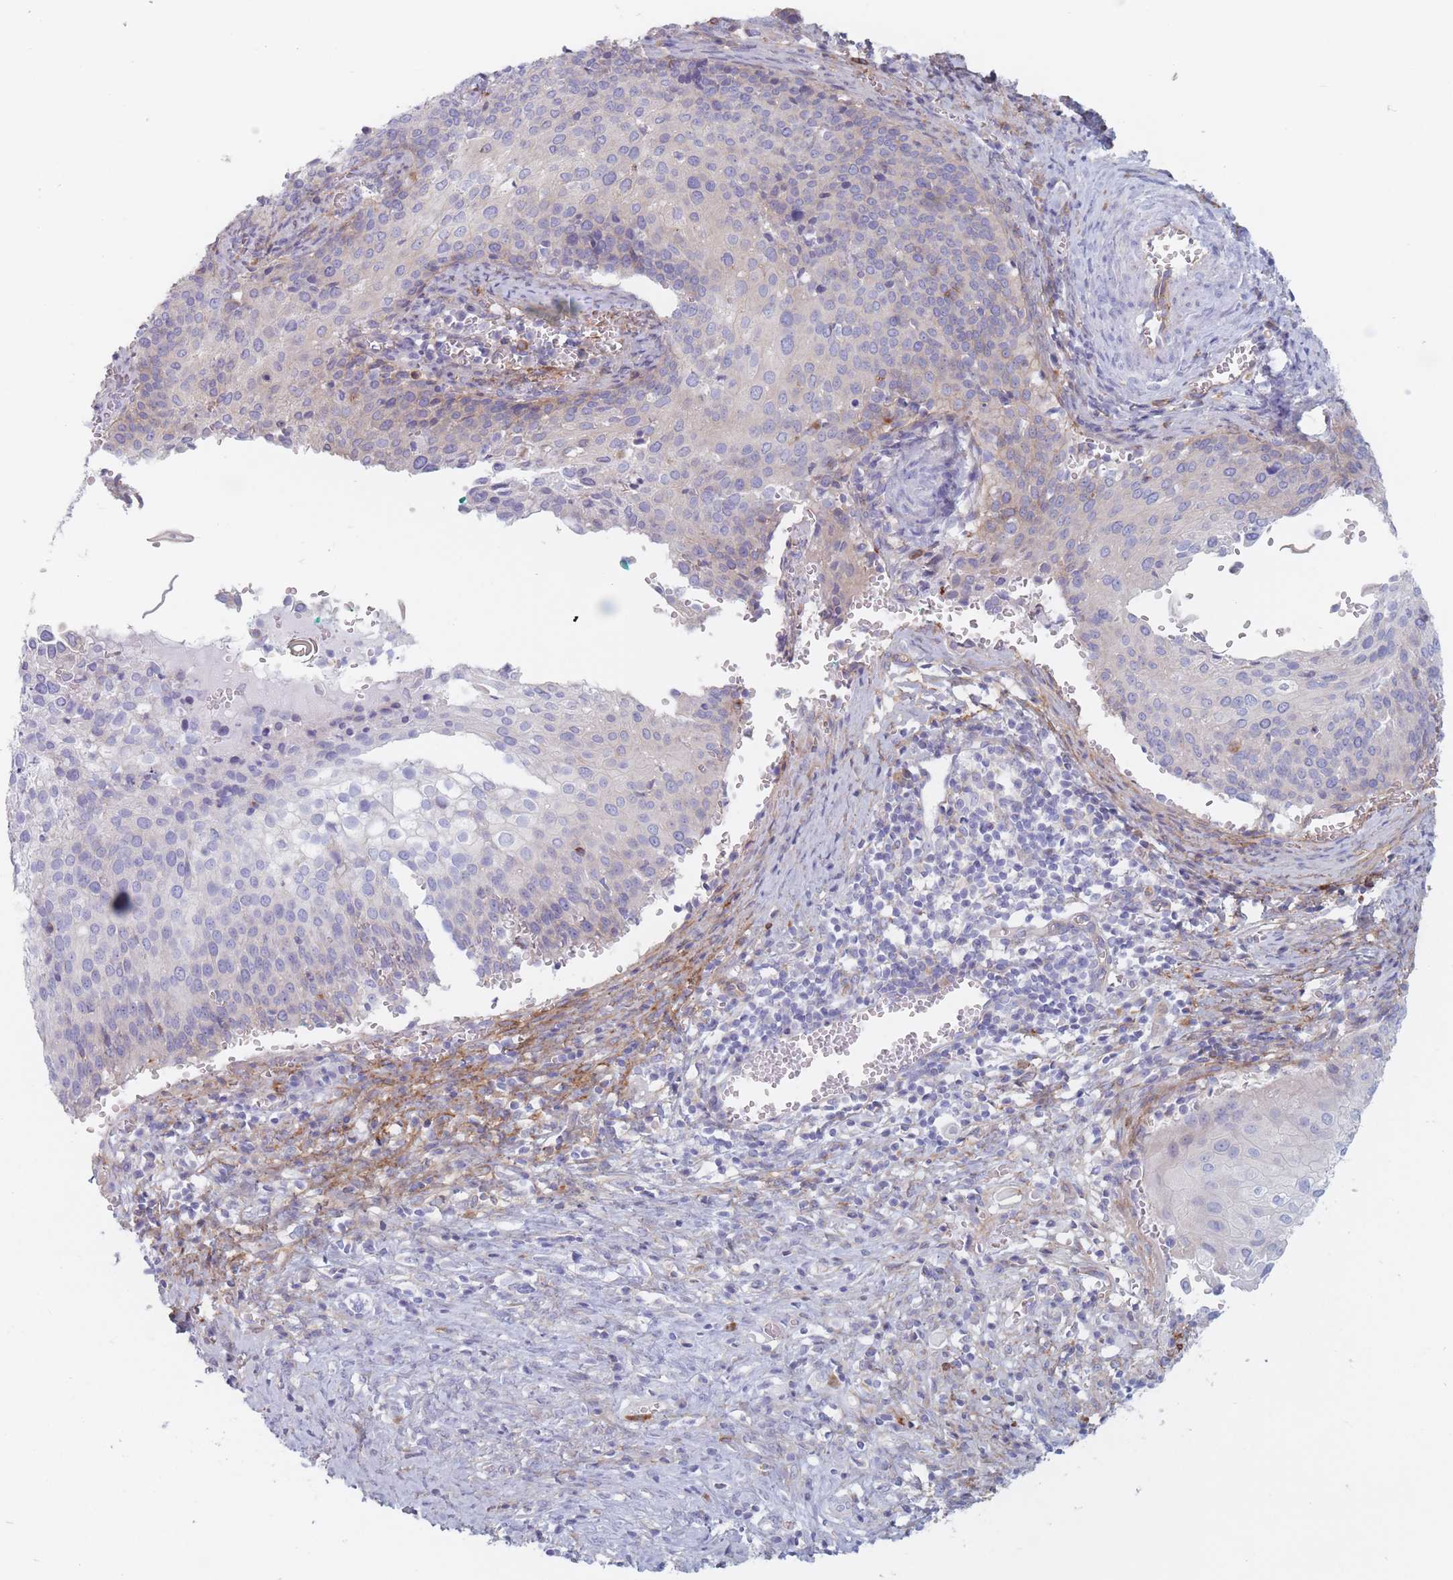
{"staining": {"intensity": "negative", "quantity": "none", "location": "none"}, "tissue": "cervical cancer", "cell_type": "Tumor cells", "image_type": "cancer", "snomed": [{"axis": "morphology", "description": "Squamous cell carcinoma, NOS"}, {"axis": "topography", "description": "Cervix"}], "caption": "This is an IHC image of cervical cancer (squamous cell carcinoma). There is no positivity in tumor cells.", "gene": "PLPP1", "patient": {"sex": "female", "age": 44}}